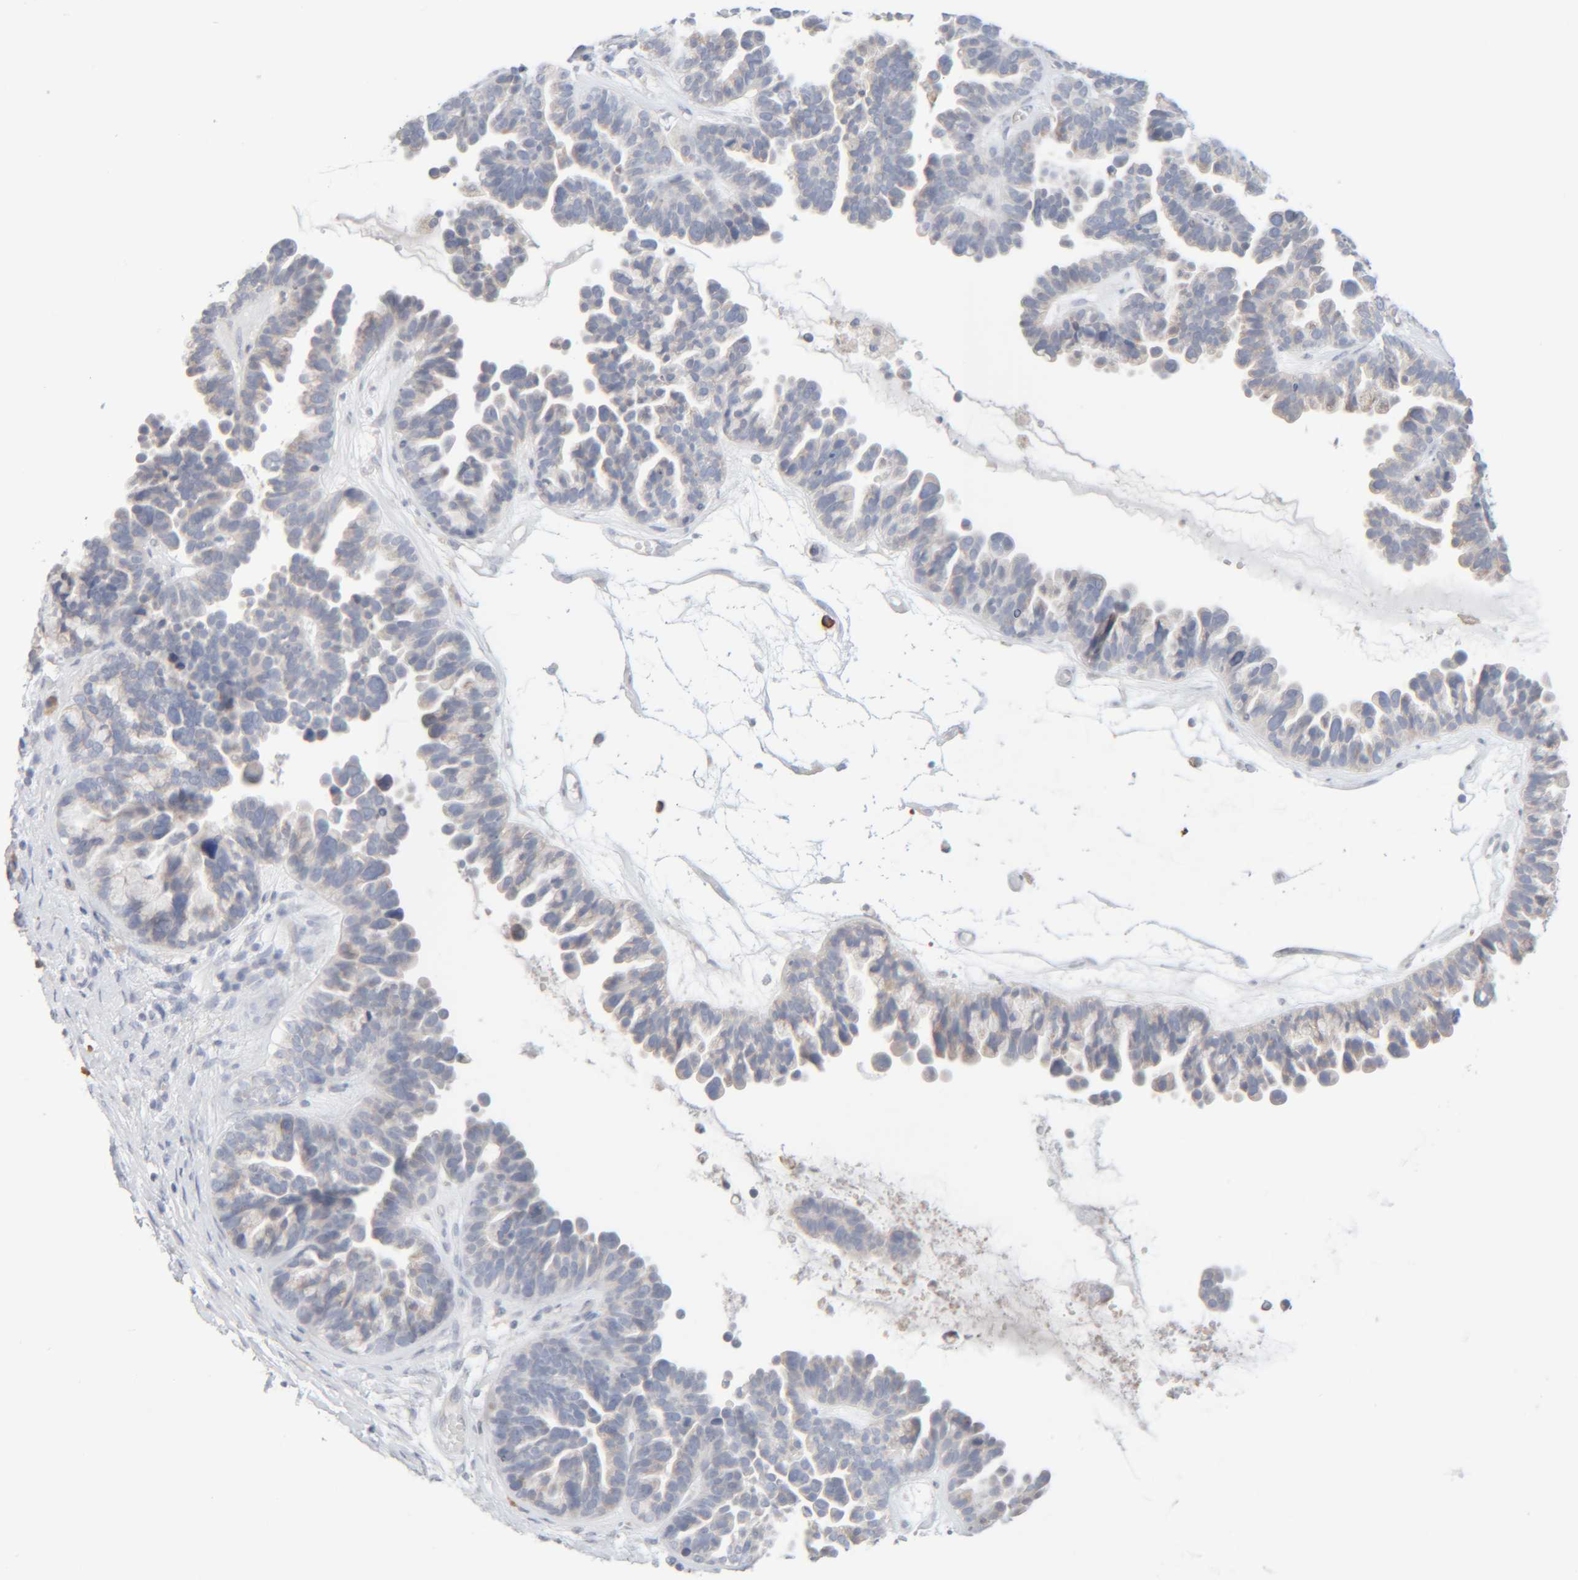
{"staining": {"intensity": "negative", "quantity": "none", "location": "none"}, "tissue": "ovarian cancer", "cell_type": "Tumor cells", "image_type": "cancer", "snomed": [{"axis": "morphology", "description": "Cystadenocarcinoma, serous, NOS"}, {"axis": "topography", "description": "Ovary"}], "caption": "Ovarian serous cystadenocarcinoma was stained to show a protein in brown. There is no significant positivity in tumor cells.", "gene": "RIDA", "patient": {"sex": "female", "age": 56}}